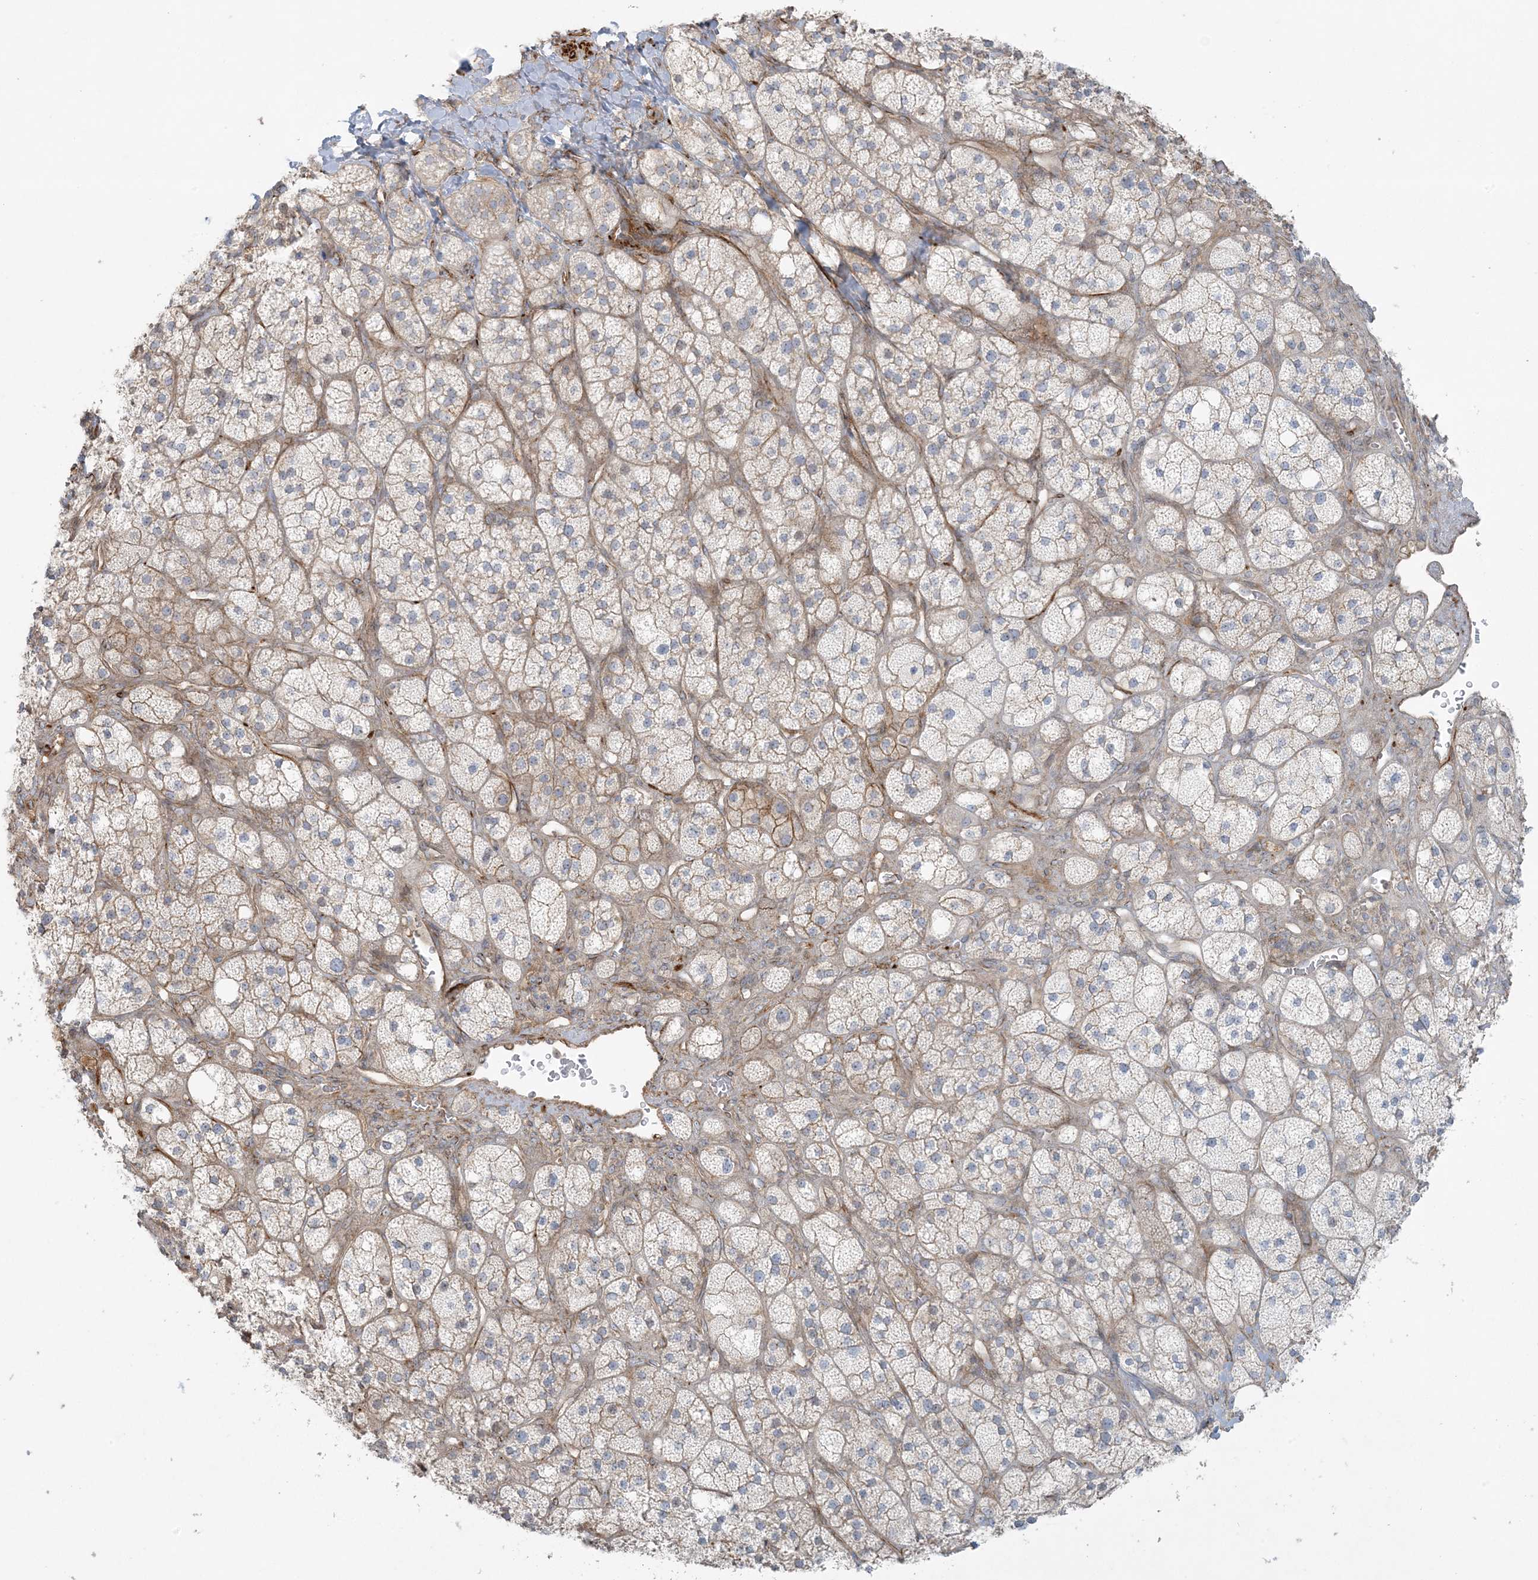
{"staining": {"intensity": "moderate", "quantity": "25%-75%", "location": "cytoplasmic/membranous"}, "tissue": "adrenal gland", "cell_type": "Glandular cells", "image_type": "normal", "snomed": [{"axis": "morphology", "description": "Normal tissue, NOS"}, {"axis": "topography", "description": "Adrenal gland"}], "caption": "Immunohistochemistry (DAB (3,3'-diaminobenzidine)) staining of unremarkable human adrenal gland displays moderate cytoplasmic/membranous protein expression in approximately 25%-75% of glandular cells.", "gene": "PIK3R4", "patient": {"sex": "male", "age": 61}}